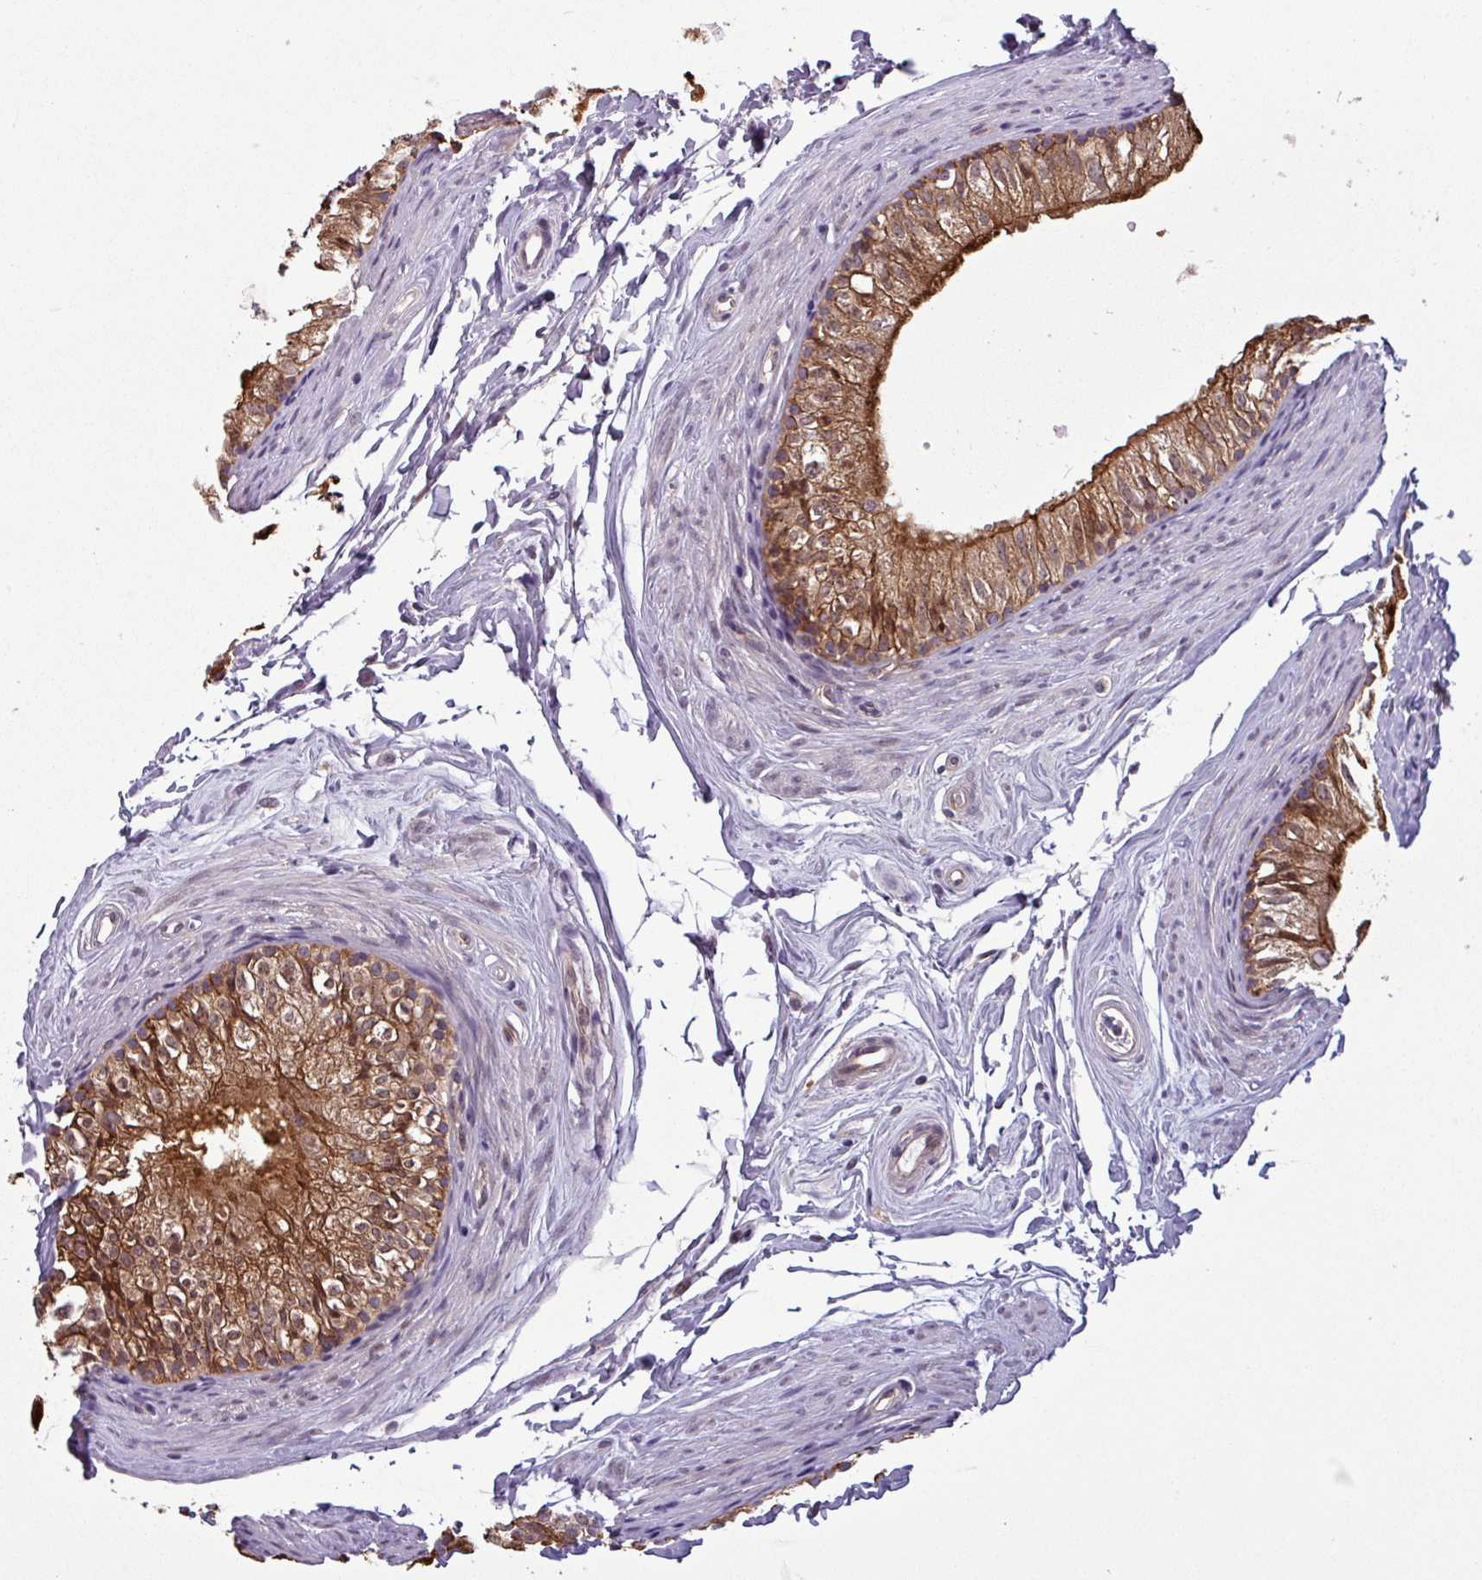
{"staining": {"intensity": "strong", "quantity": ">75%", "location": "cytoplasmic/membranous"}, "tissue": "epididymis", "cell_type": "Glandular cells", "image_type": "normal", "snomed": [{"axis": "morphology", "description": "Normal tissue, NOS"}, {"axis": "topography", "description": "Epididymis"}], "caption": "Human epididymis stained with a brown dye displays strong cytoplasmic/membranous positive positivity in approximately >75% of glandular cells.", "gene": "NPFFR1", "patient": {"sex": "male", "age": 56}}